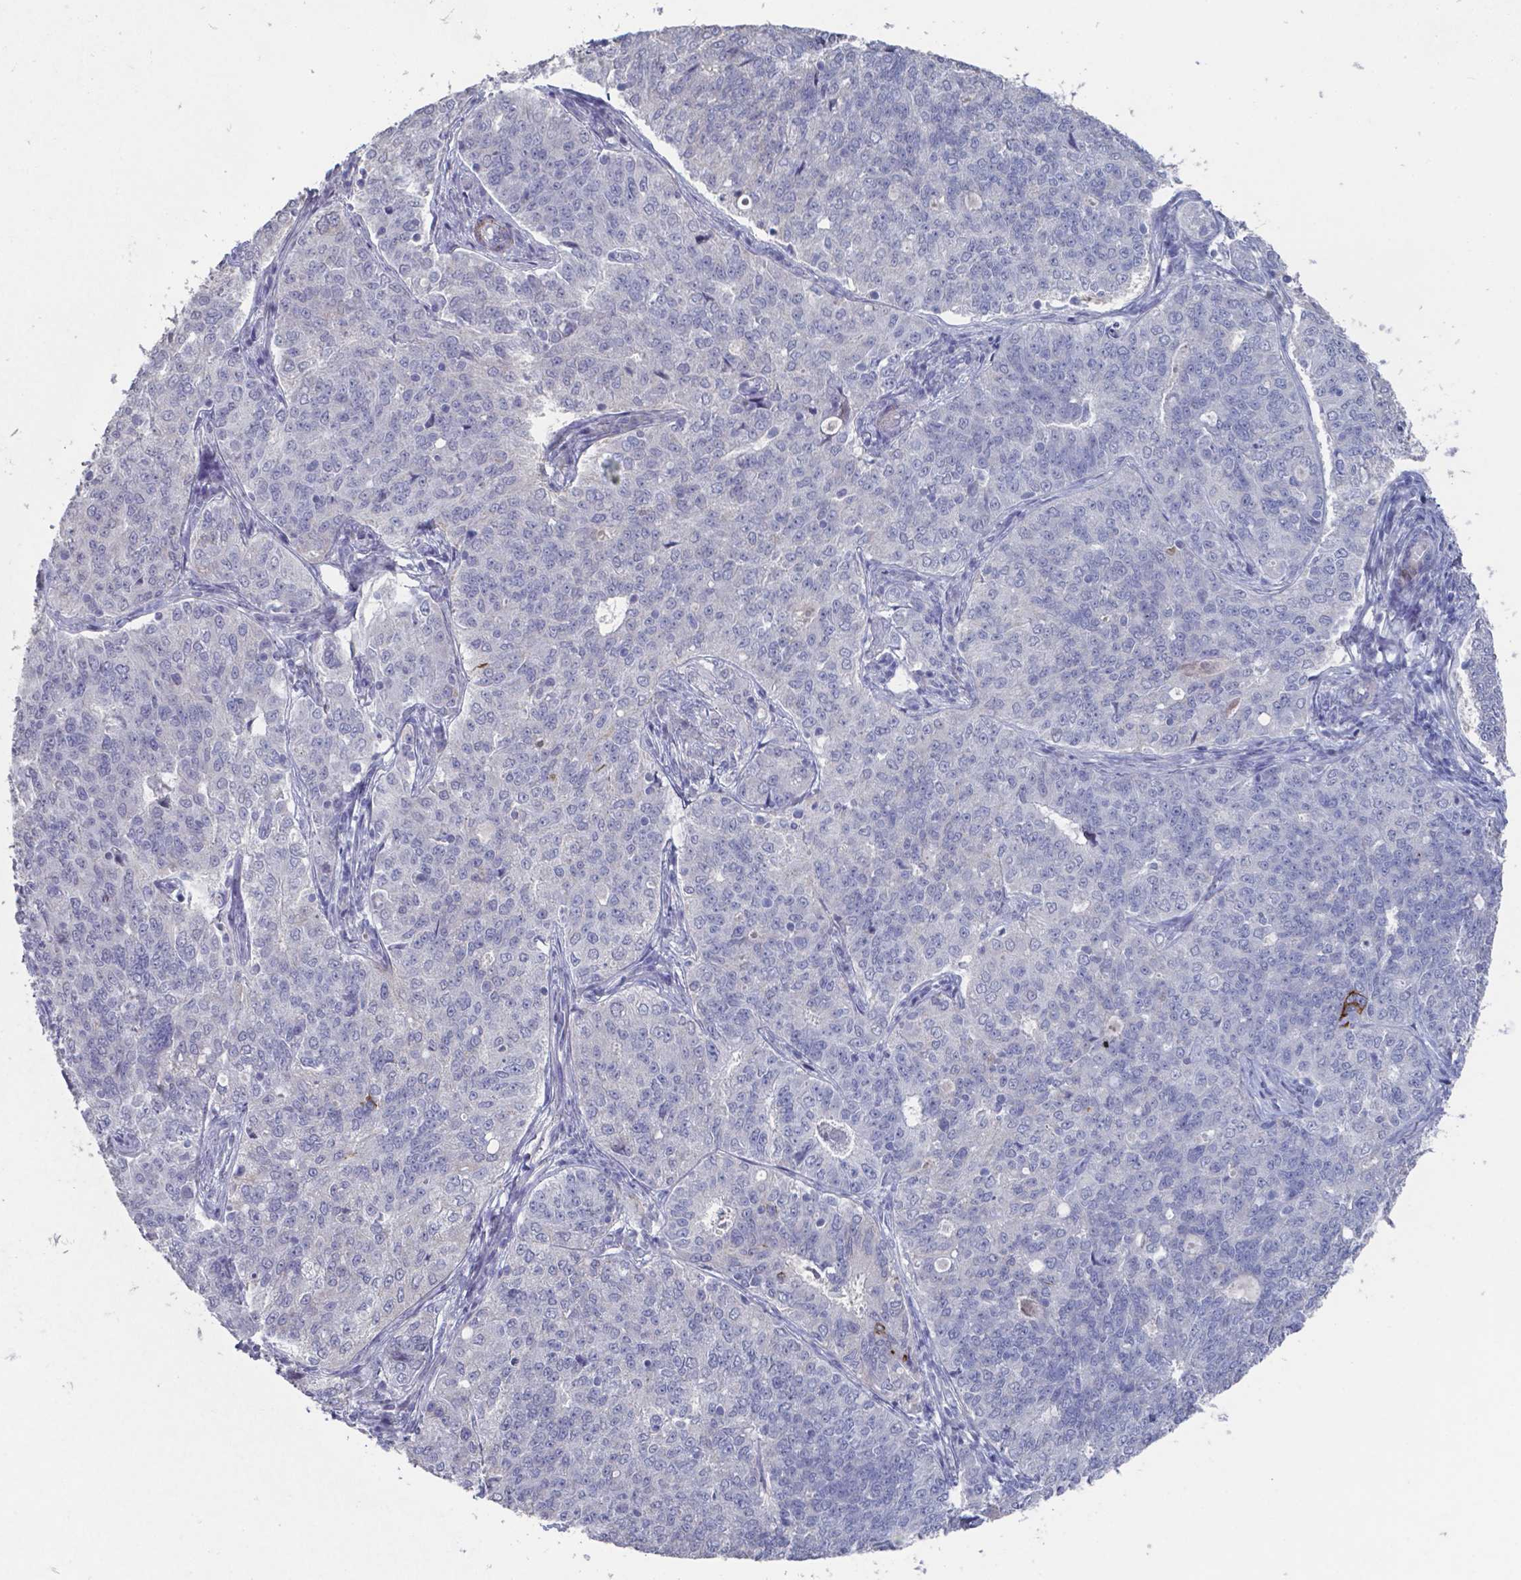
{"staining": {"intensity": "negative", "quantity": "none", "location": "none"}, "tissue": "endometrial cancer", "cell_type": "Tumor cells", "image_type": "cancer", "snomed": [{"axis": "morphology", "description": "Adenocarcinoma, NOS"}, {"axis": "topography", "description": "Endometrium"}], "caption": "Immunohistochemistry (IHC) image of human endometrial cancer (adenocarcinoma) stained for a protein (brown), which reveals no expression in tumor cells.", "gene": "PLA2R1", "patient": {"sex": "female", "age": 43}}